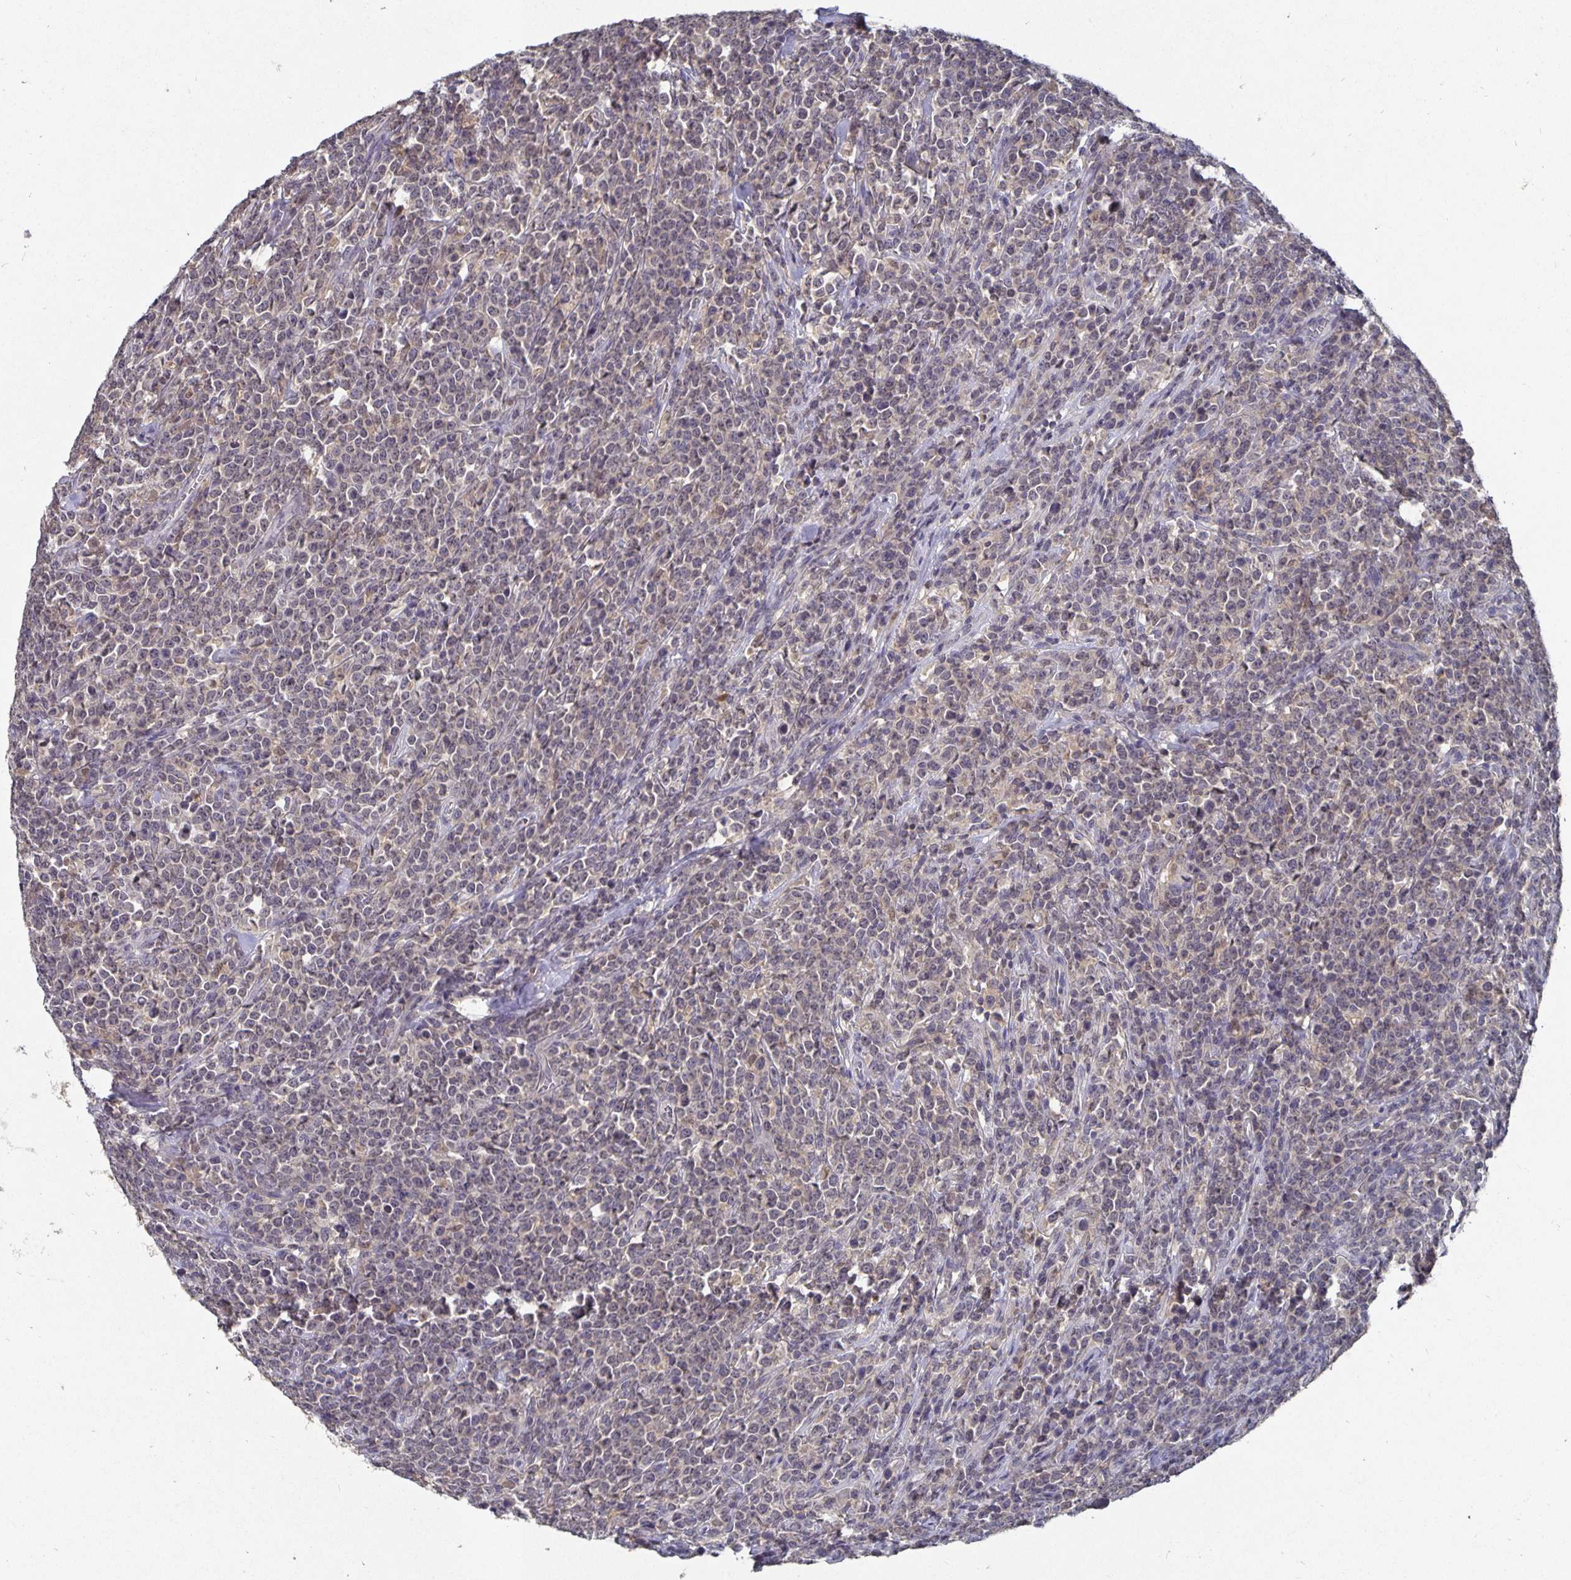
{"staining": {"intensity": "negative", "quantity": "none", "location": "none"}, "tissue": "lymphoma", "cell_type": "Tumor cells", "image_type": "cancer", "snomed": [{"axis": "morphology", "description": "Malignant lymphoma, non-Hodgkin's type, High grade"}, {"axis": "topography", "description": "Small intestine"}], "caption": "Malignant lymphoma, non-Hodgkin's type (high-grade) was stained to show a protein in brown. There is no significant staining in tumor cells. (DAB immunohistochemistry, high magnification).", "gene": "HEPN1", "patient": {"sex": "female", "age": 56}}